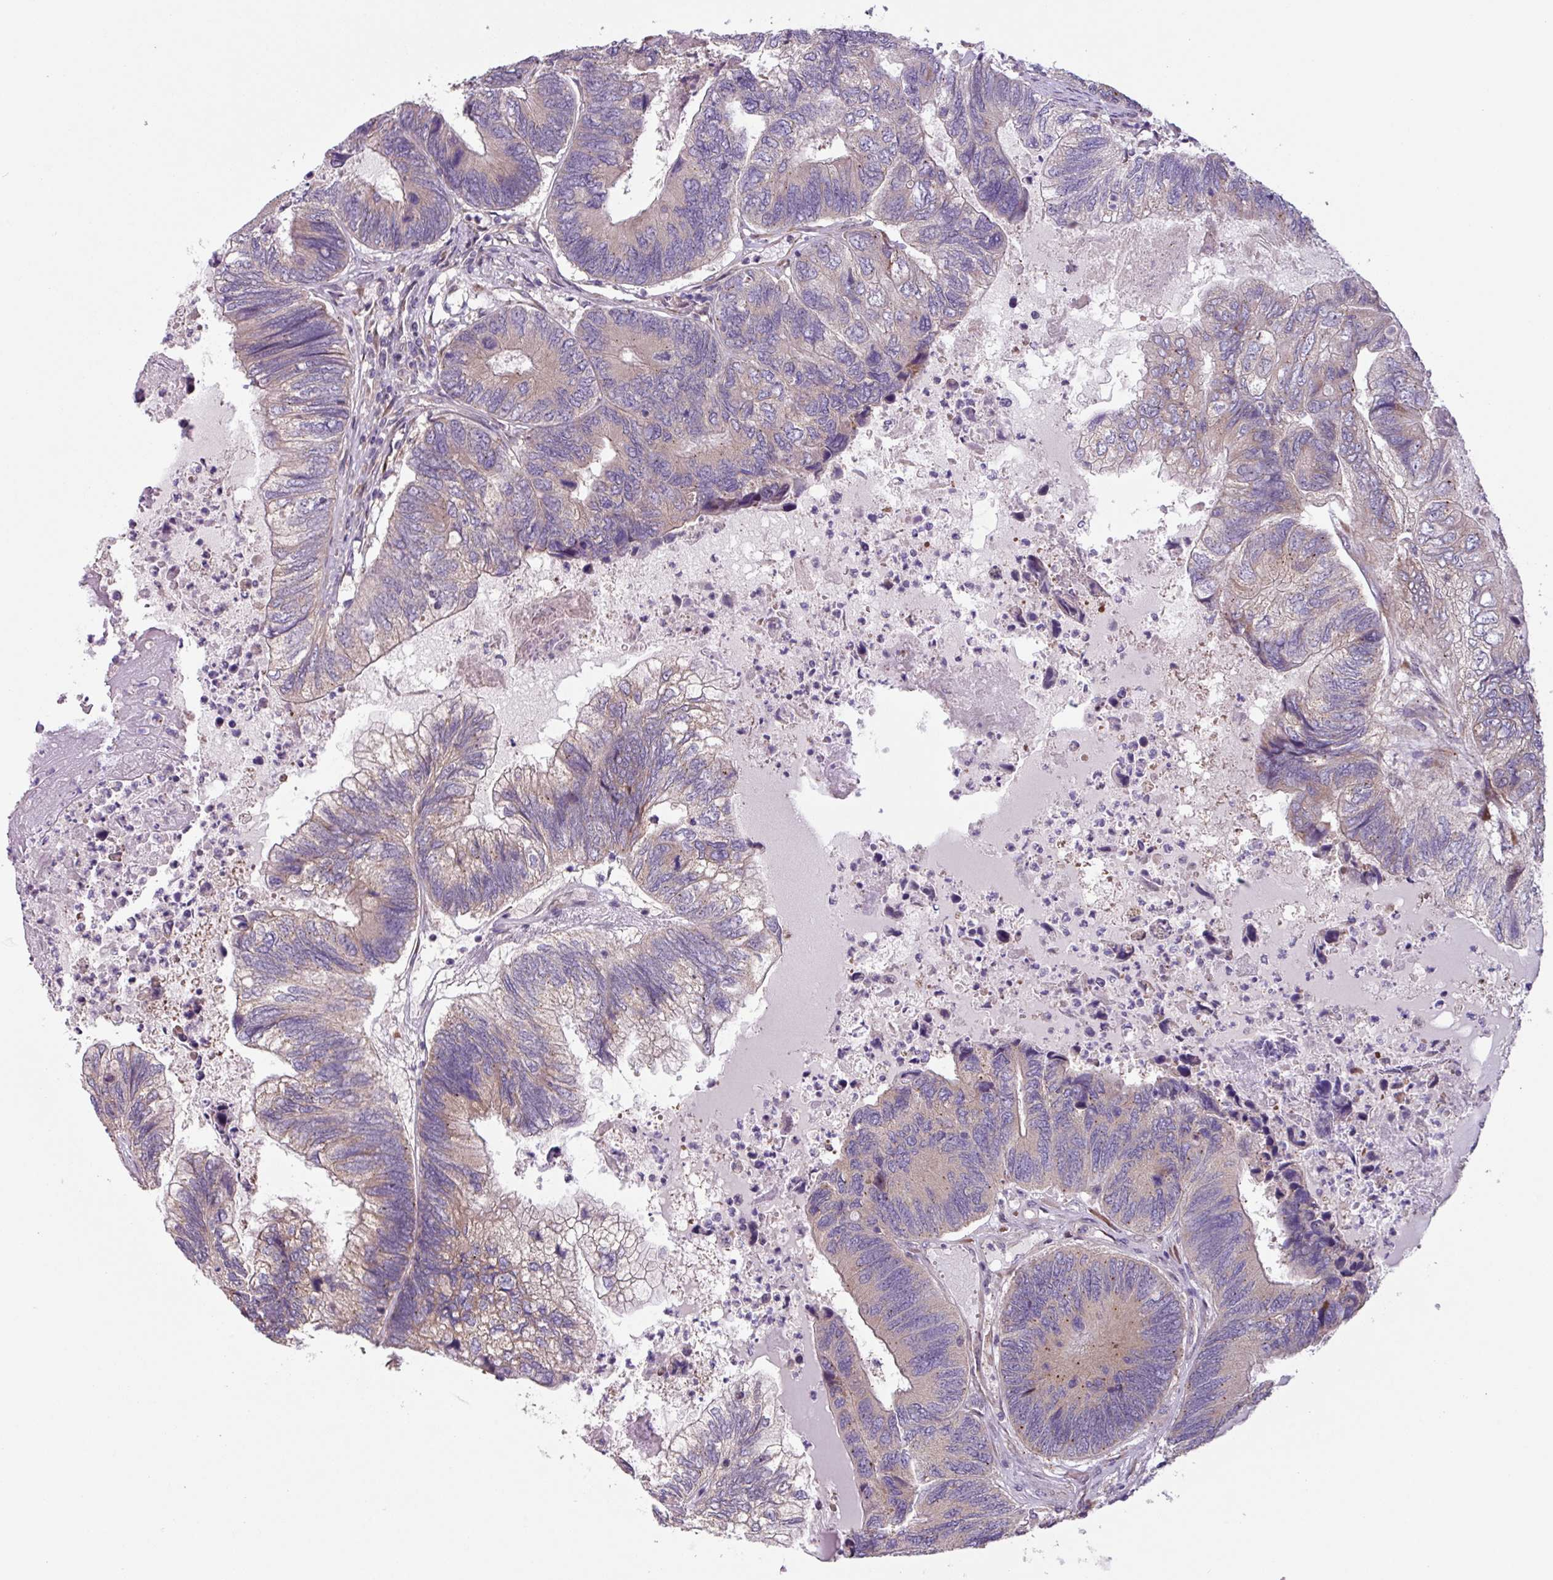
{"staining": {"intensity": "weak", "quantity": "<25%", "location": "cytoplasmic/membranous"}, "tissue": "colorectal cancer", "cell_type": "Tumor cells", "image_type": "cancer", "snomed": [{"axis": "morphology", "description": "Adenocarcinoma, NOS"}, {"axis": "topography", "description": "Colon"}], "caption": "This micrograph is of colorectal adenocarcinoma stained with IHC to label a protein in brown with the nuclei are counter-stained blue. There is no staining in tumor cells. (Brightfield microscopy of DAB (3,3'-diaminobenzidine) IHC at high magnification).", "gene": "C20orf27", "patient": {"sex": "female", "age": 67}}